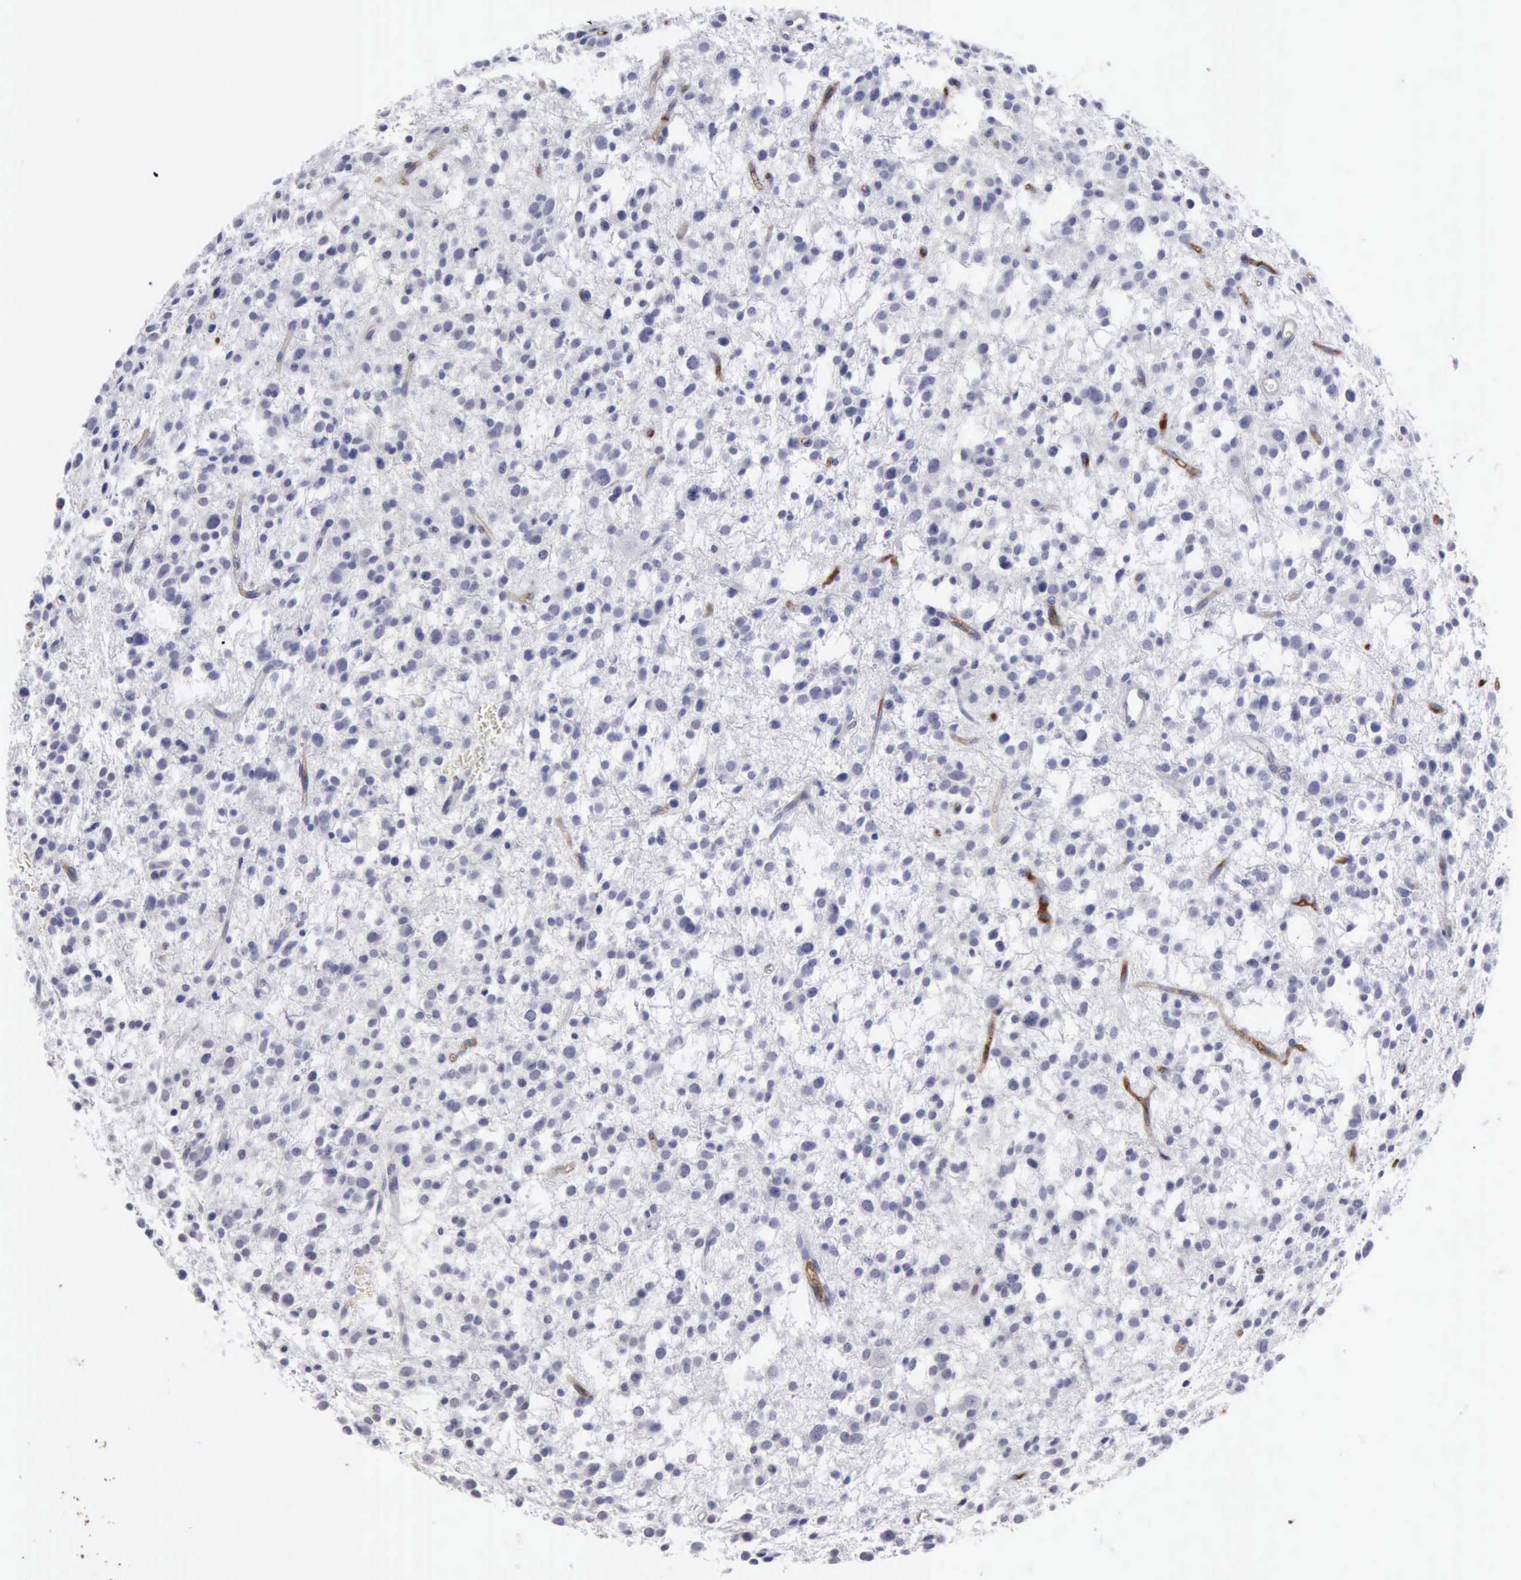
{"staining": {"intensity": "negative", "quantity": "none", "location": "none"}, "tissue": "glioma", "cell_type": "Tumor cells", "image_type": "cancer", "snomed": [{"axis": "morphology", "description": "Glioma, malignant, Low grade"}, {"axis": "topography", "description": "Brain"}], "caption": "The IHC photomicrograph has no significant staining in tumor cells of low-grade glioma (malignant) tissue.", "gene": "SERPINA1", "patient": {"sex": "female", "age": 36}}